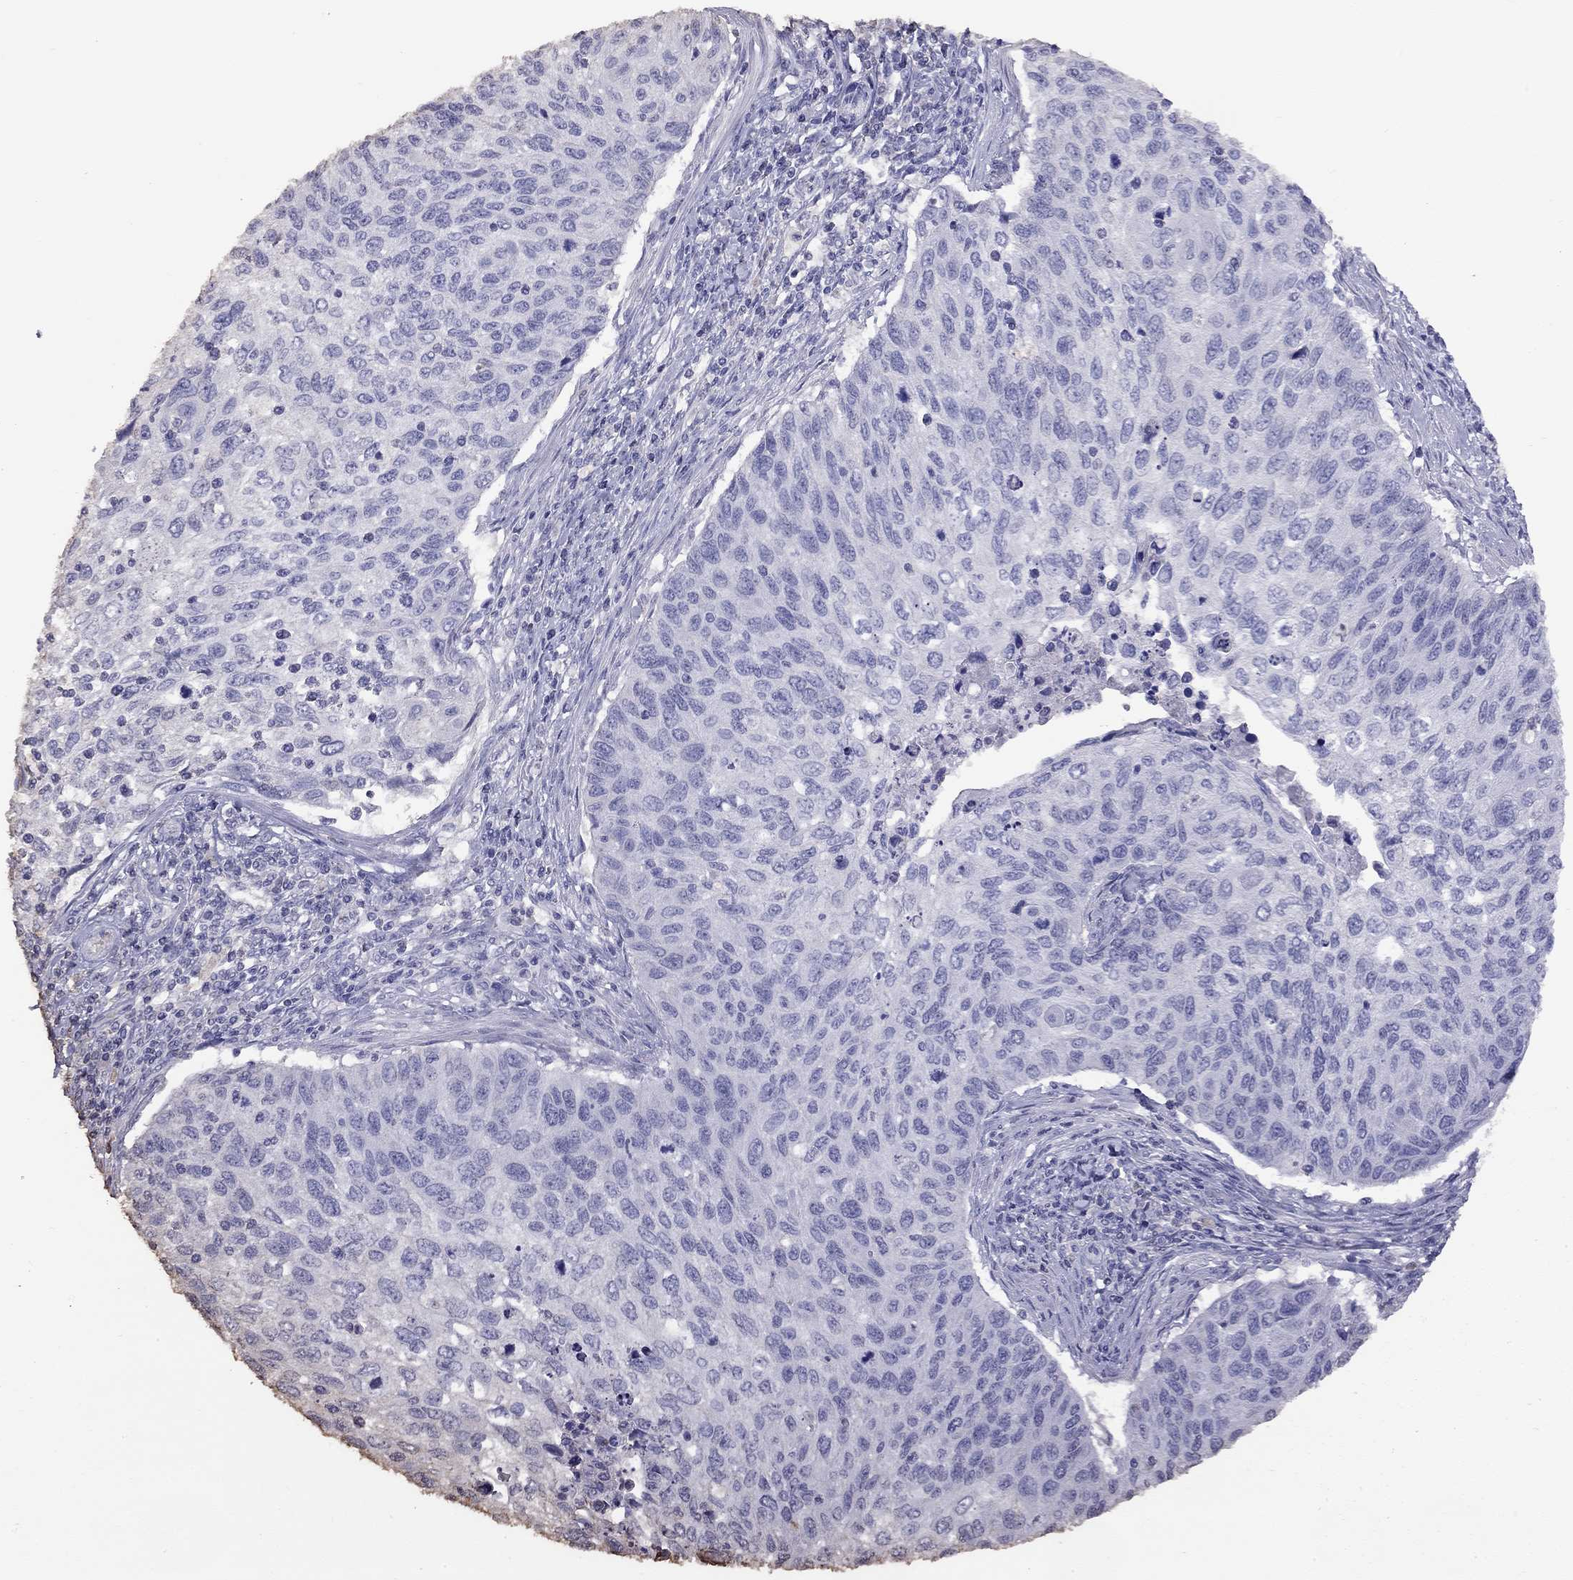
{"staining": {"intensity": "negative", "quantity": "none", "location": "none"}, "tissue": "cervical cancer", "cell_type": "Tumor cells", "image_type": "cancer", "snomed": [{"axis": "morphology", "description": "Squamous cell carcinoma, NOS"}, {"axis": "topography", "description": "Cervix"}], "caption": "High magnification brightfield microscopy of cervical cancer stained with DAB (brown) and counterstained with hematoxylin (blue): tumor cells show no significant positivity.", "gene": "SUN3", "patient": {"sex": "female", "age": 70}}